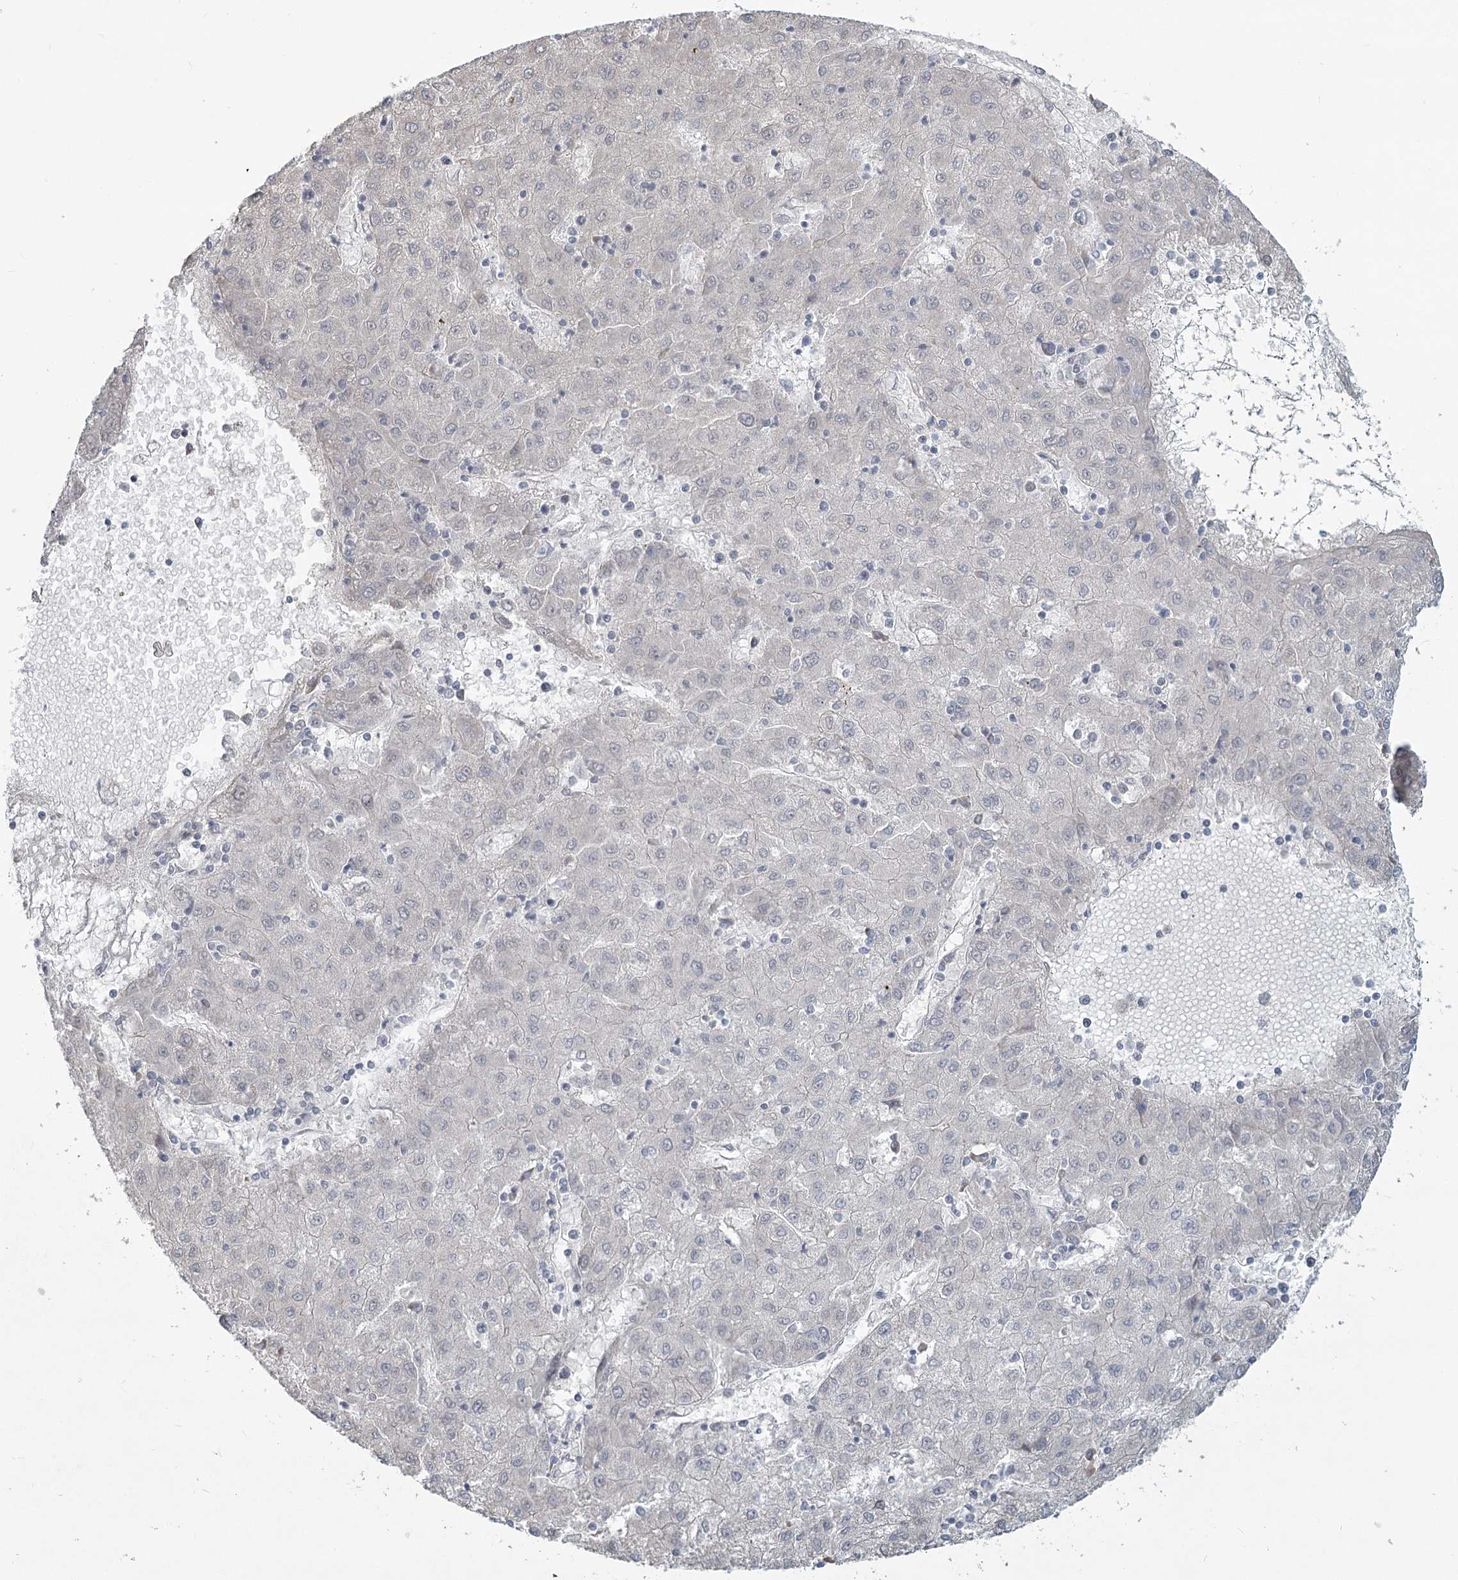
{"staining": {"intensity": "negative", "quantity": "none", "location": "none"}, "tissue": "liver cancer", "cell_type": "Tumor cells", "image_type": "cancer", "snomed": [{"axis": "morphology", "description": "Carcinoma, Hepatocellular, NOS"}, {"axis": "topography", "description": "Liver"}], "caption": "A high-resolution micrograph shows IHC staining of liver cancer, which demonstrates no significant expression in tumor cells.", "gene": "SLC9A3", "patient": {"sex": "male", "age": 72}}